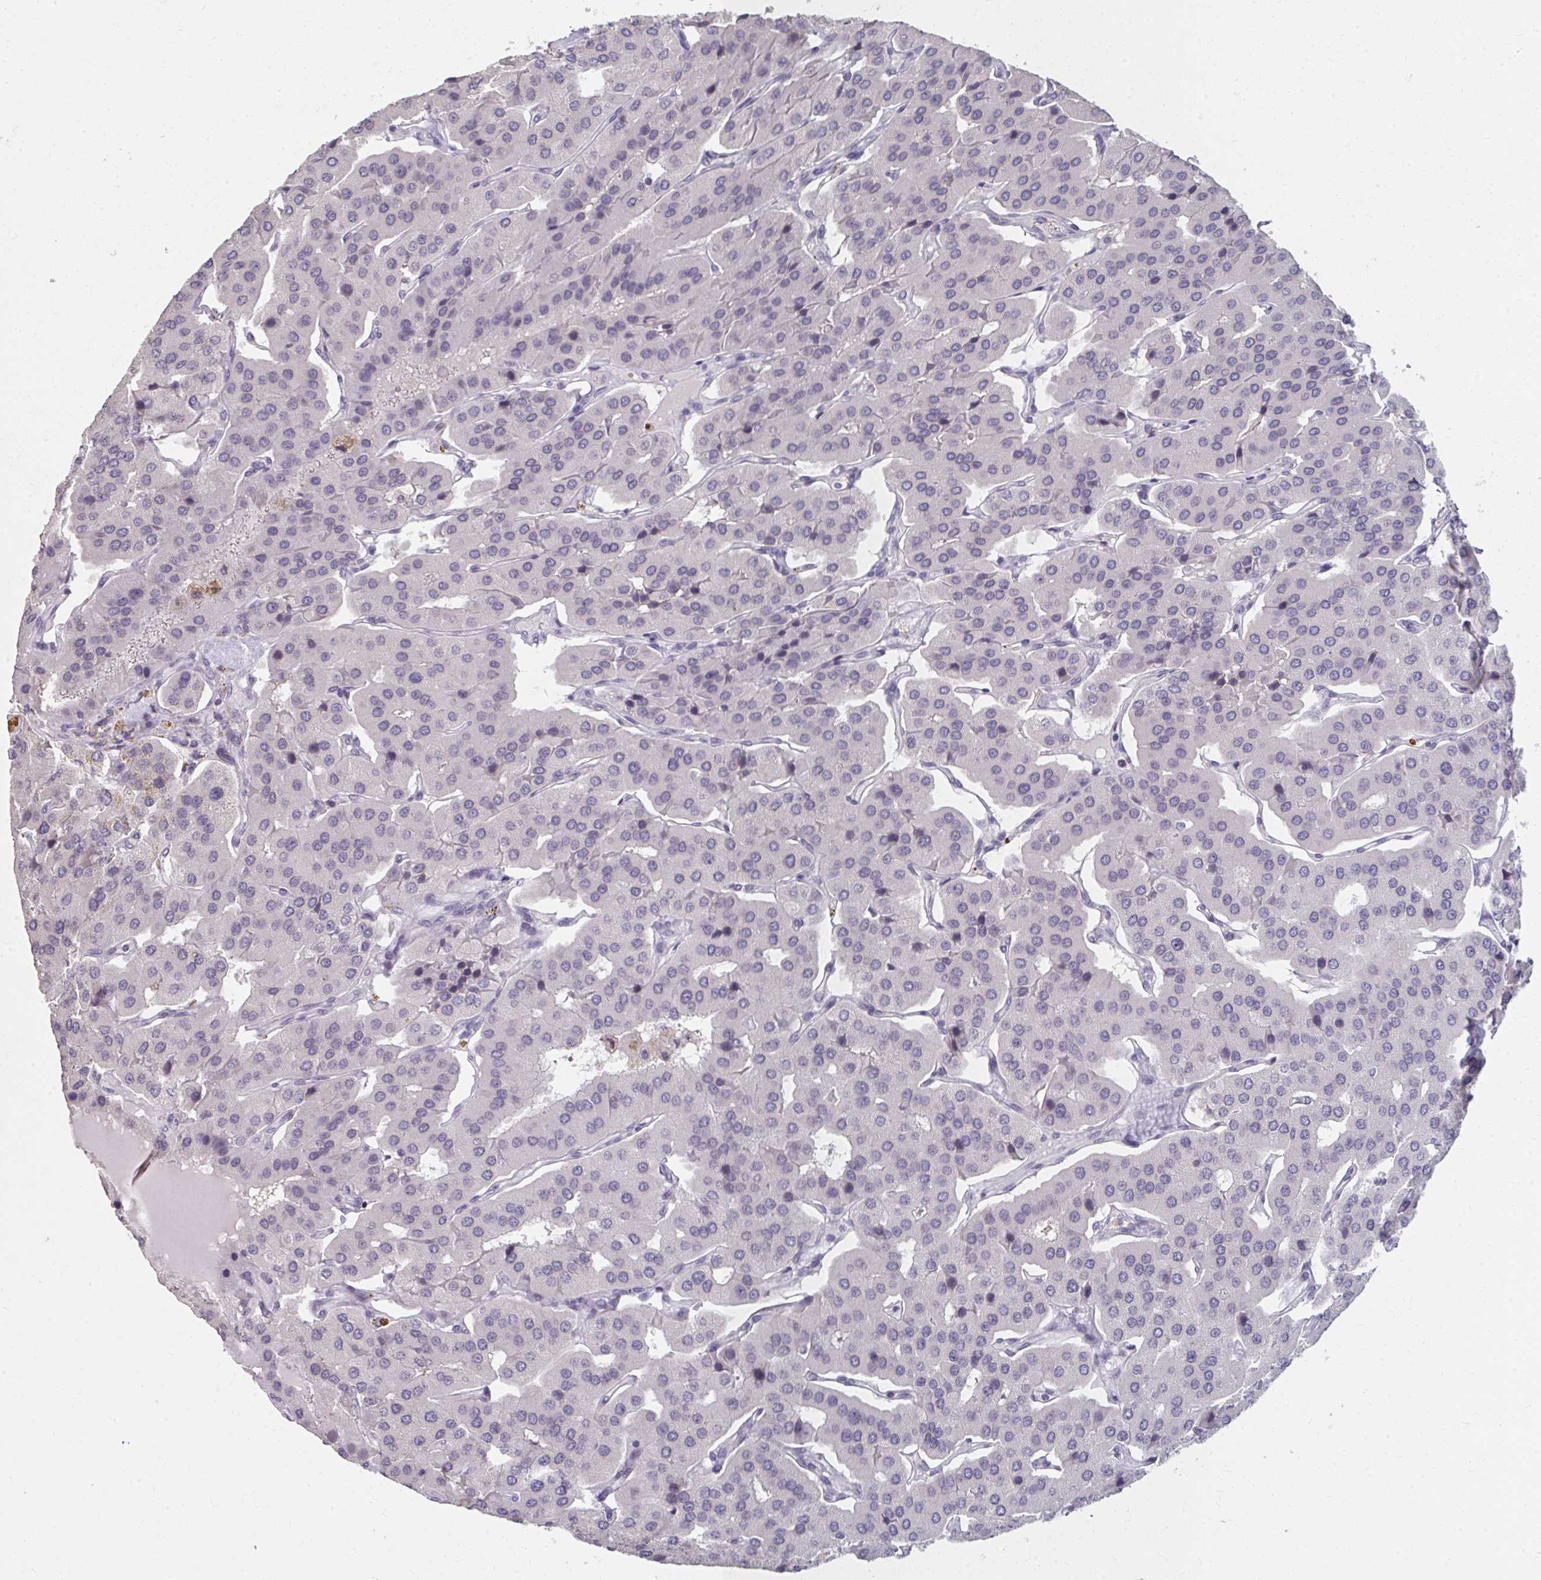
{"staining": {"intensity": "negative", "quantity": "none", "location": "none"}, "tissue": "parathyroid gland", "cell_type": "Glandular cells", "image_type": "normal", "snomed": [{"axis": "morphology", "description": "Normal tissue, NOS"}, {"axis": "morphology", "description": "Adenoma, NOS"}, {"axis": "topography", "description": "Parathyroid gland"}], "caption": "Immunohistochemical staining of unremarkable parathyroid gland reveals no significant expression in glandular cells. Brightfield microscopy of immunohistochemistry (IHC) stained with DAB (brown) and hematoxylin (blue), captured at high magnification.", "gene": "NUP133", "patient": {"sex": "female", "age": 86}}